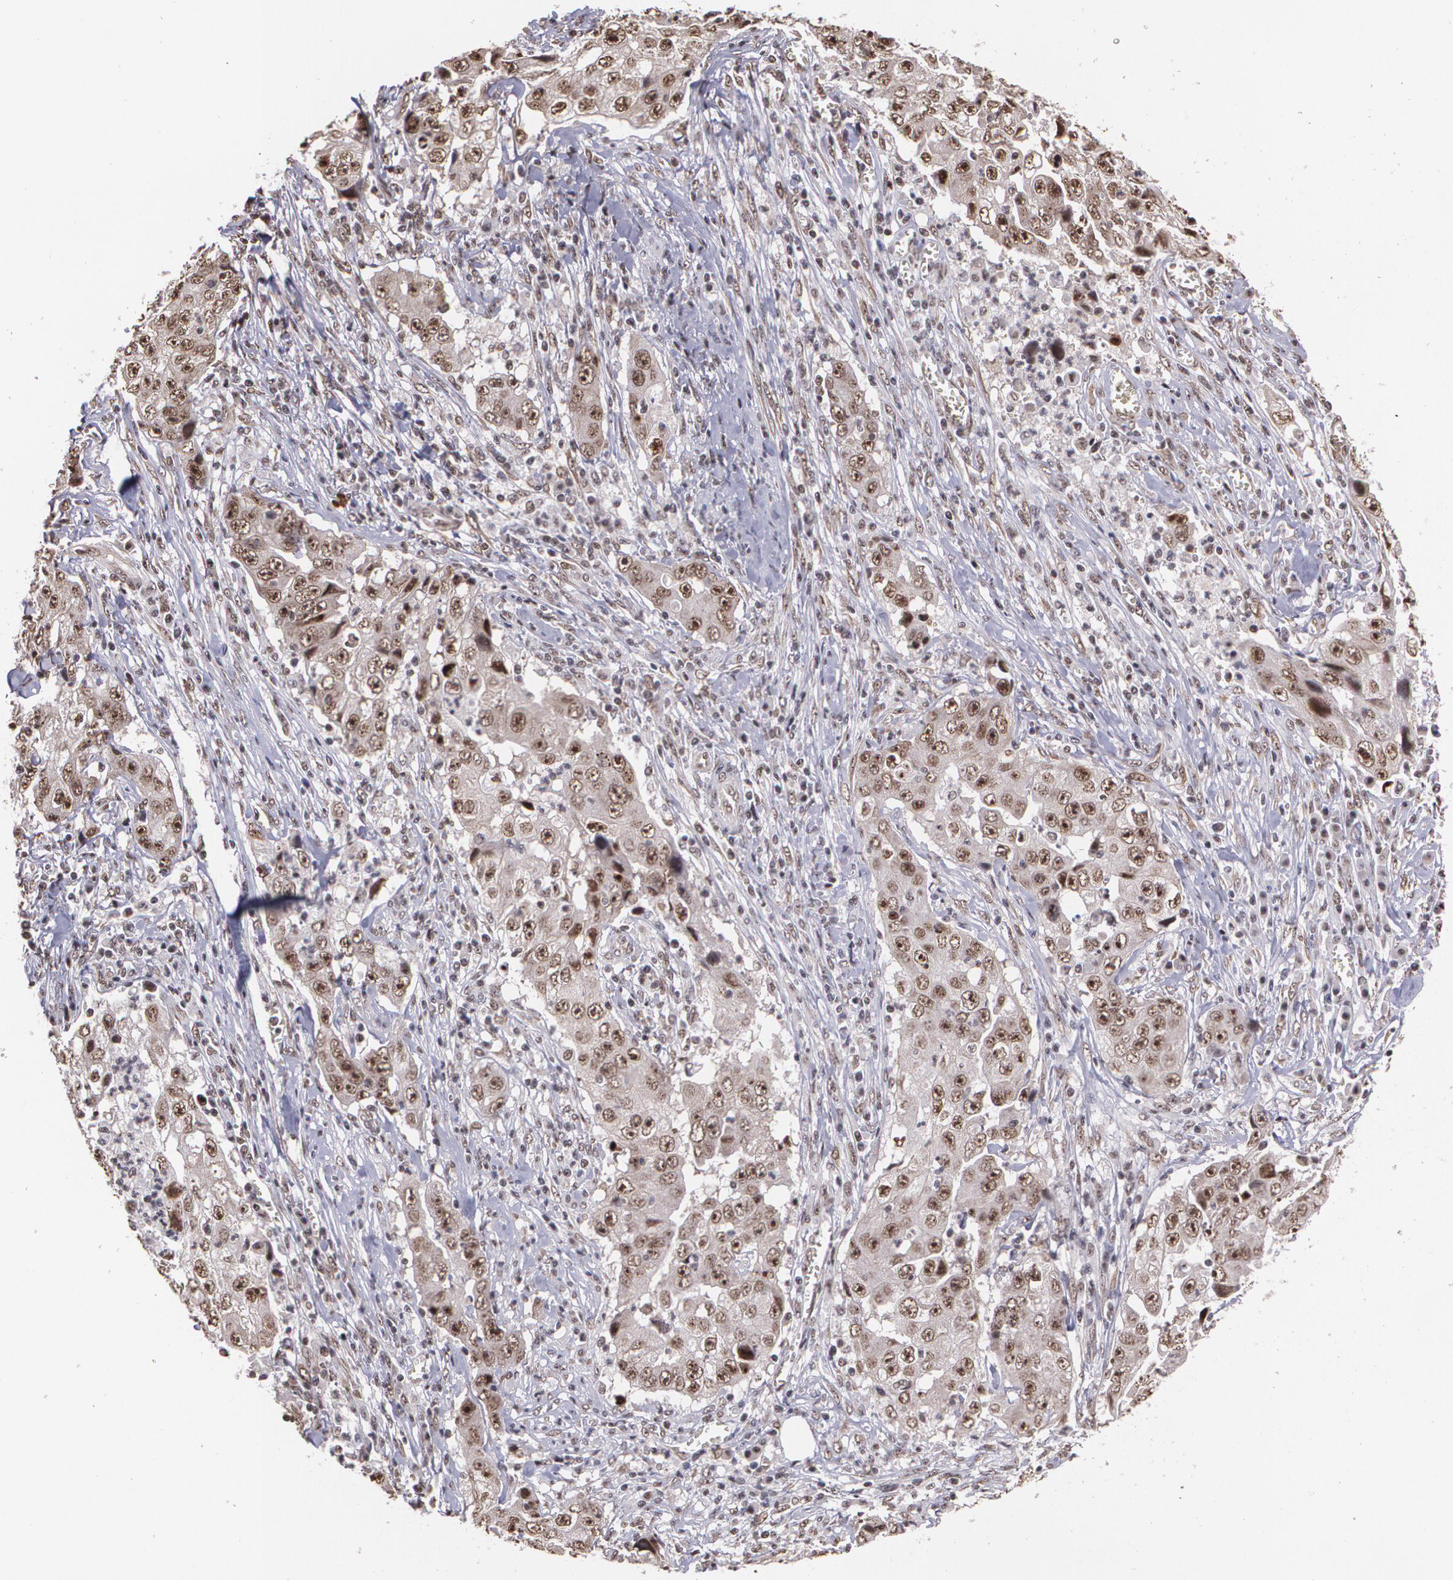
{"staining": {"intensity": "strong", "quantity": ">75%", "location": "nuclear"}, "tissue": "lung cancer", "cell_type": "Tumor cells", "image_type": "cancer", "snomed": [{"axis": "morphology", "description": "Squamous cell carcinoma, NOS"}, {"axis": "topography", "description": "Lung"}], "caption": "Approximately >75% of tumor cells in human lung squamous cell carcinoma exhibit strong nuclear protein positivity as visualized by brown immunohistochemical staining.", "gene": "C6orf15", "patient": {"sex": "male", "age": 64}}